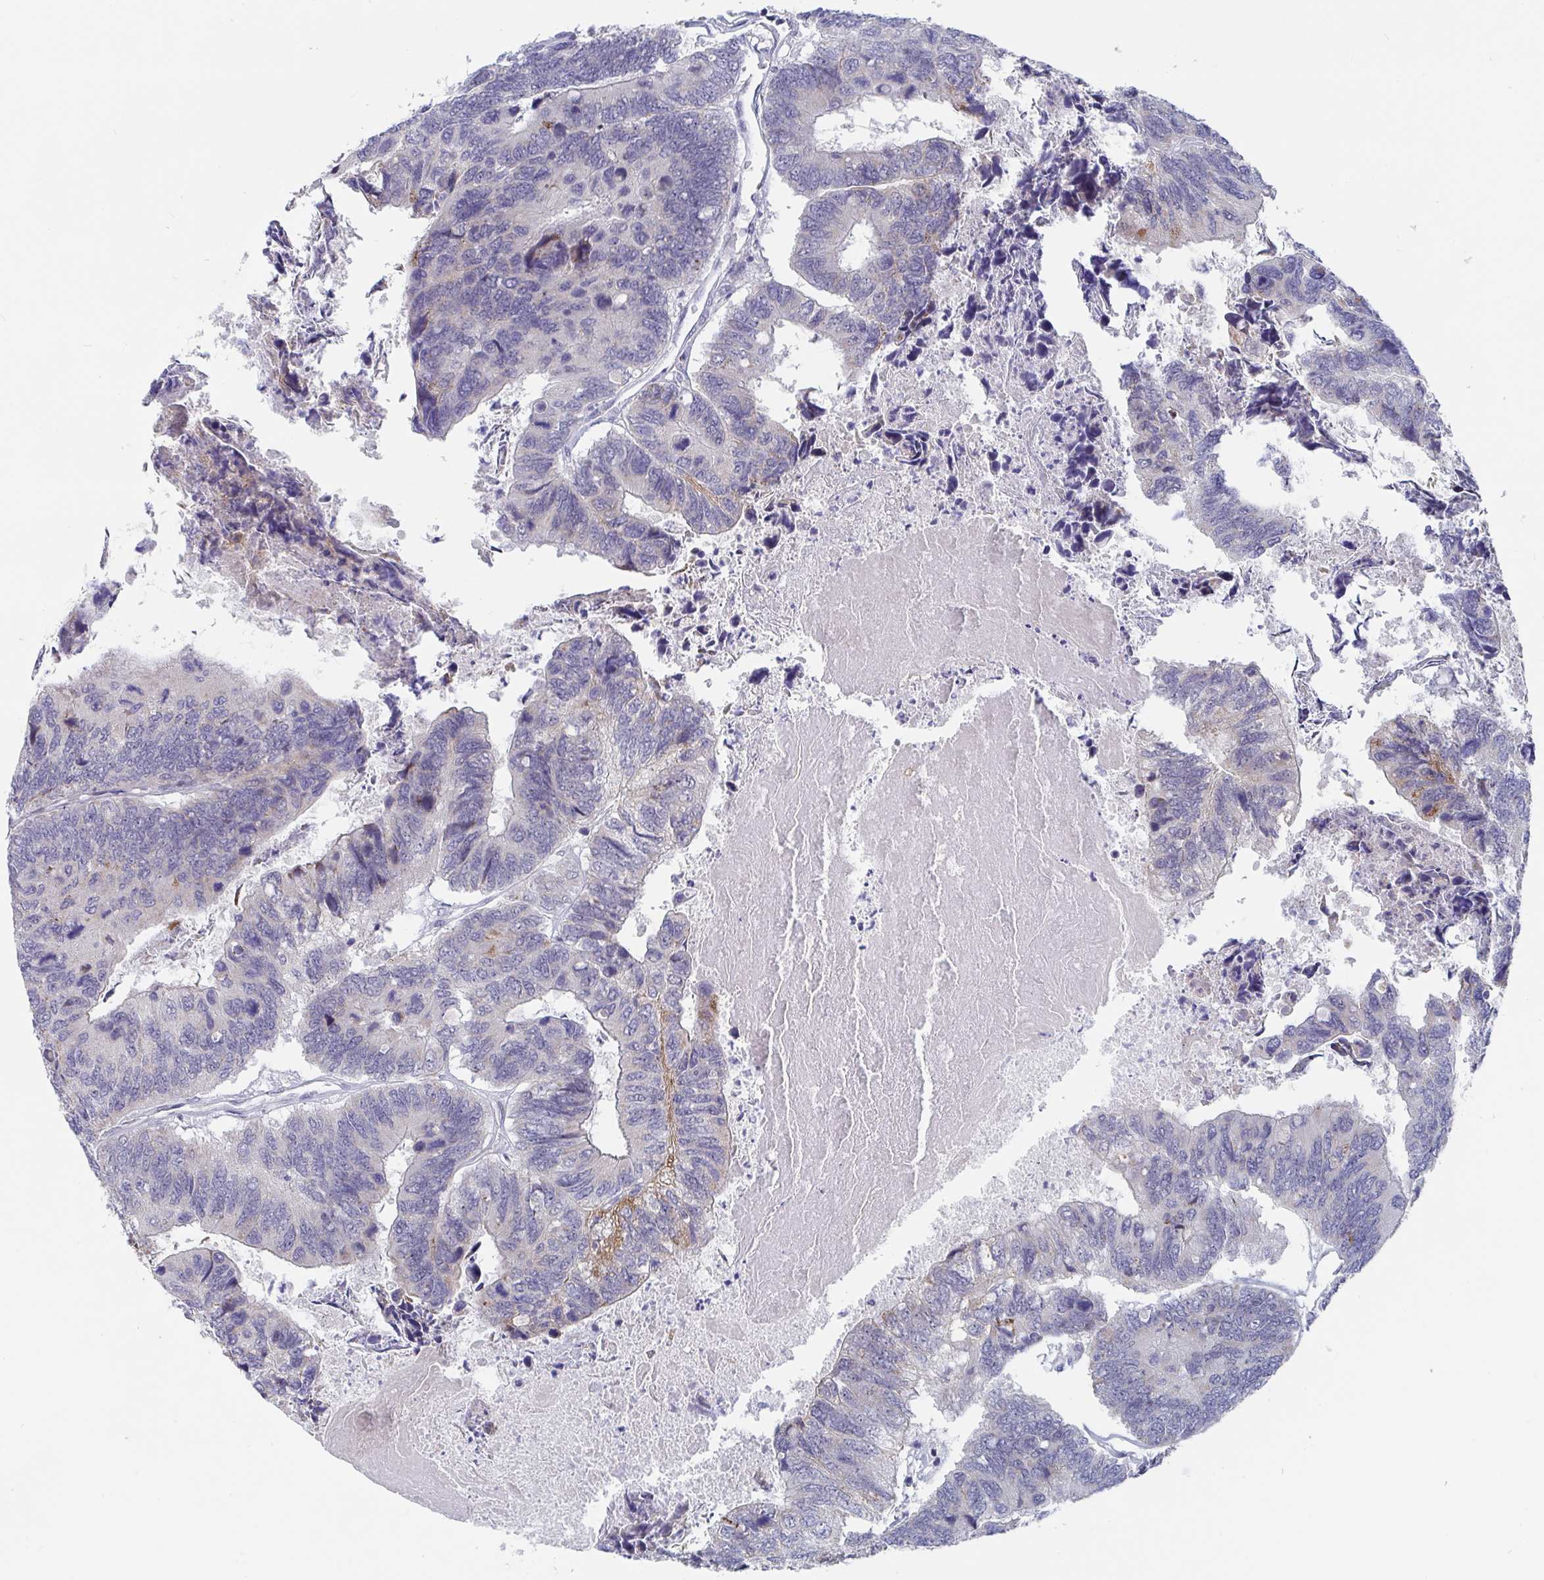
{"staining": {"intensity": "weak", "quantity": "<25%", "location": "cytoplasmic/membranous"}, "tissue": "colorectal cancer", "cell_type": "Tumor cells", "image_type": "cancer", "snomed": [{"axis": "morphology", "description": "Adenocarcinoma, NOS"}, {"axis": "topography", "description": "Colon"}], "caption": "Tumor cells show no significant positivity in colorectal cancer (adenocarcinoma).", "gene": "FAM156B", "patient": {"sex": "female", "age": 67}}